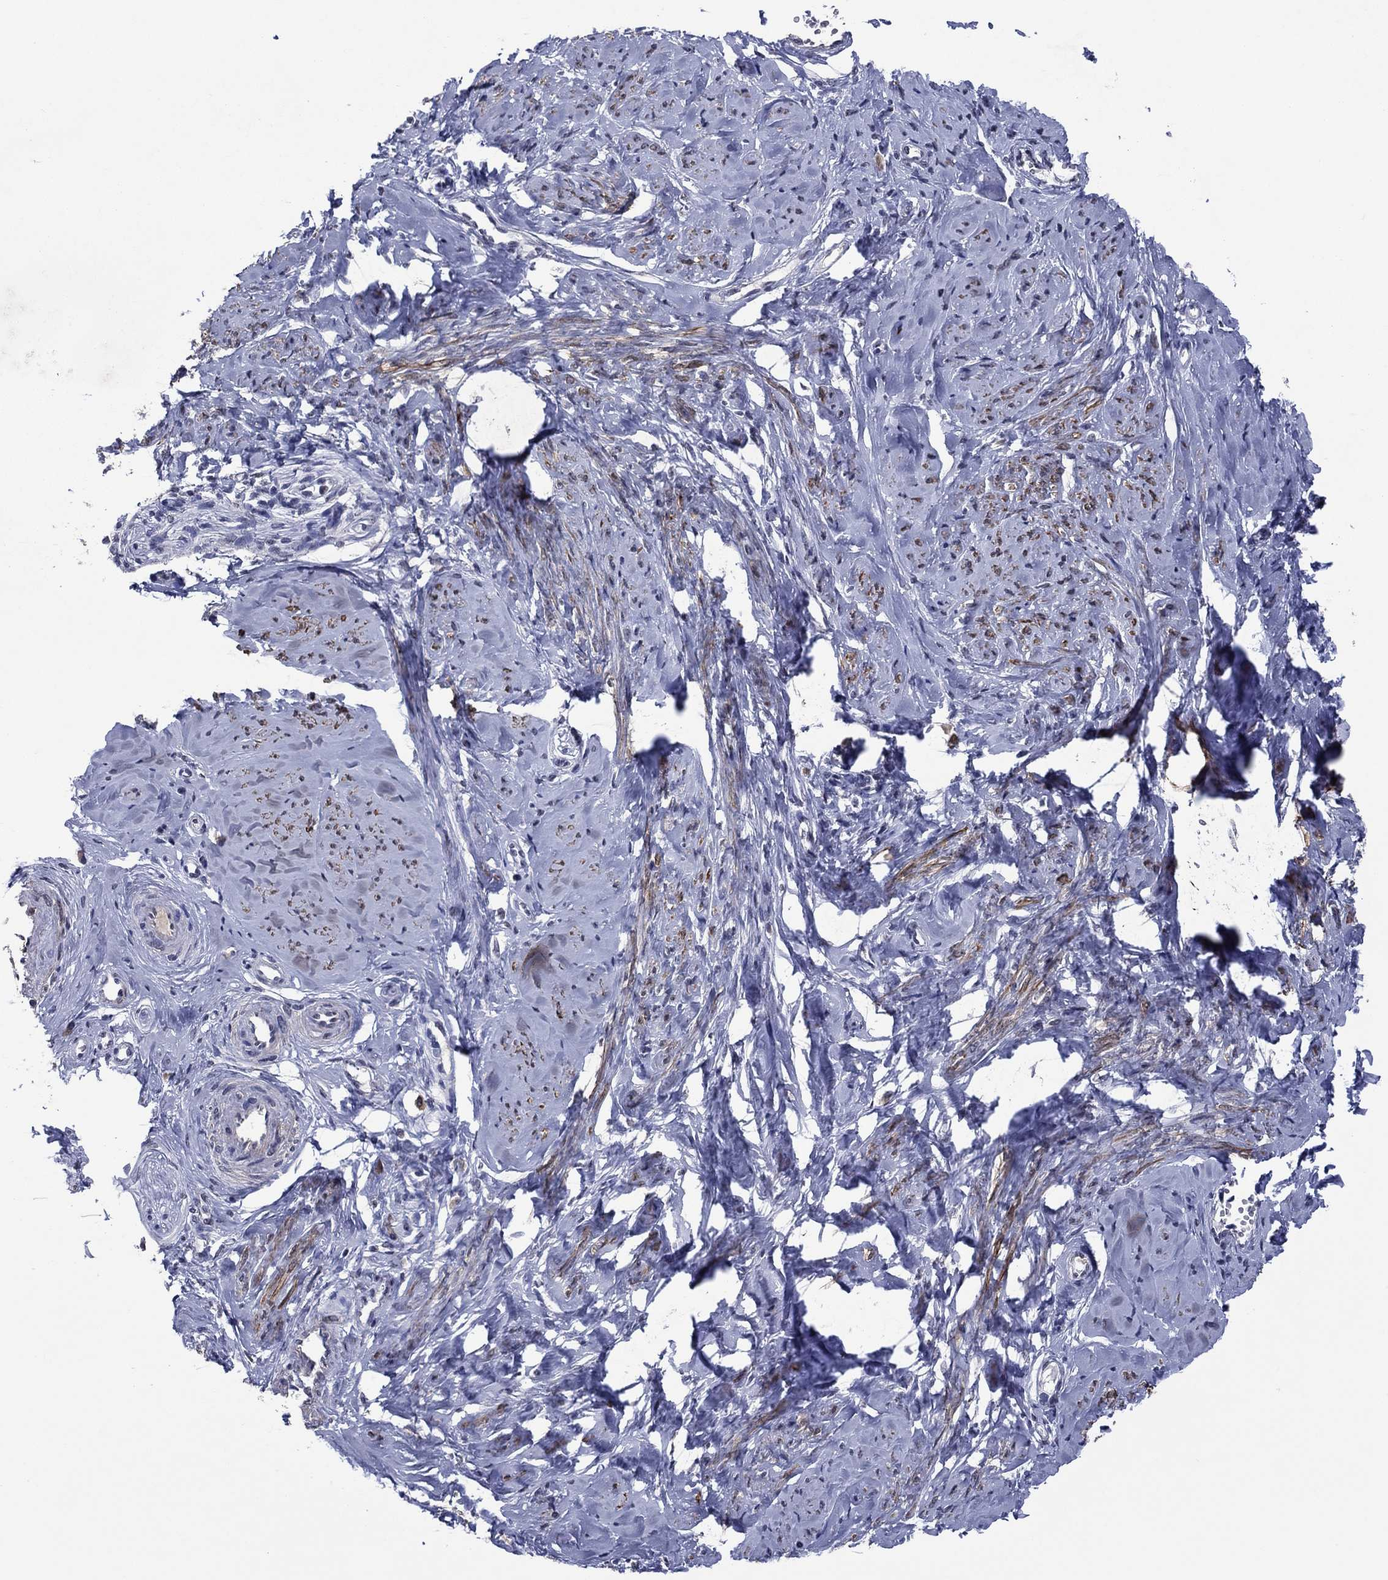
{"staining": {"intensity": "moderate", "quantity": "25%-75%", "location": "cytoplasmic/membranous"}, "tissue": "smooth muscle", "cell_type": "Smooth muscle cells", "image_type": "normal", "snomed": [{"axis": "morphology", "description": "Normal tissue, NOS"}, {"axis": "topography", "description": "Smooth muscle"}], "caption": "Protein staining shows moderate cytoplasmic/membranous expression in about 25%-75% of smooth muscle cells in unremarkable smooth muscle. (IHC, brightfield microscopy, high magnification).", "gene": "TYMS", "patient": {"sex": "female", "age": 48}}